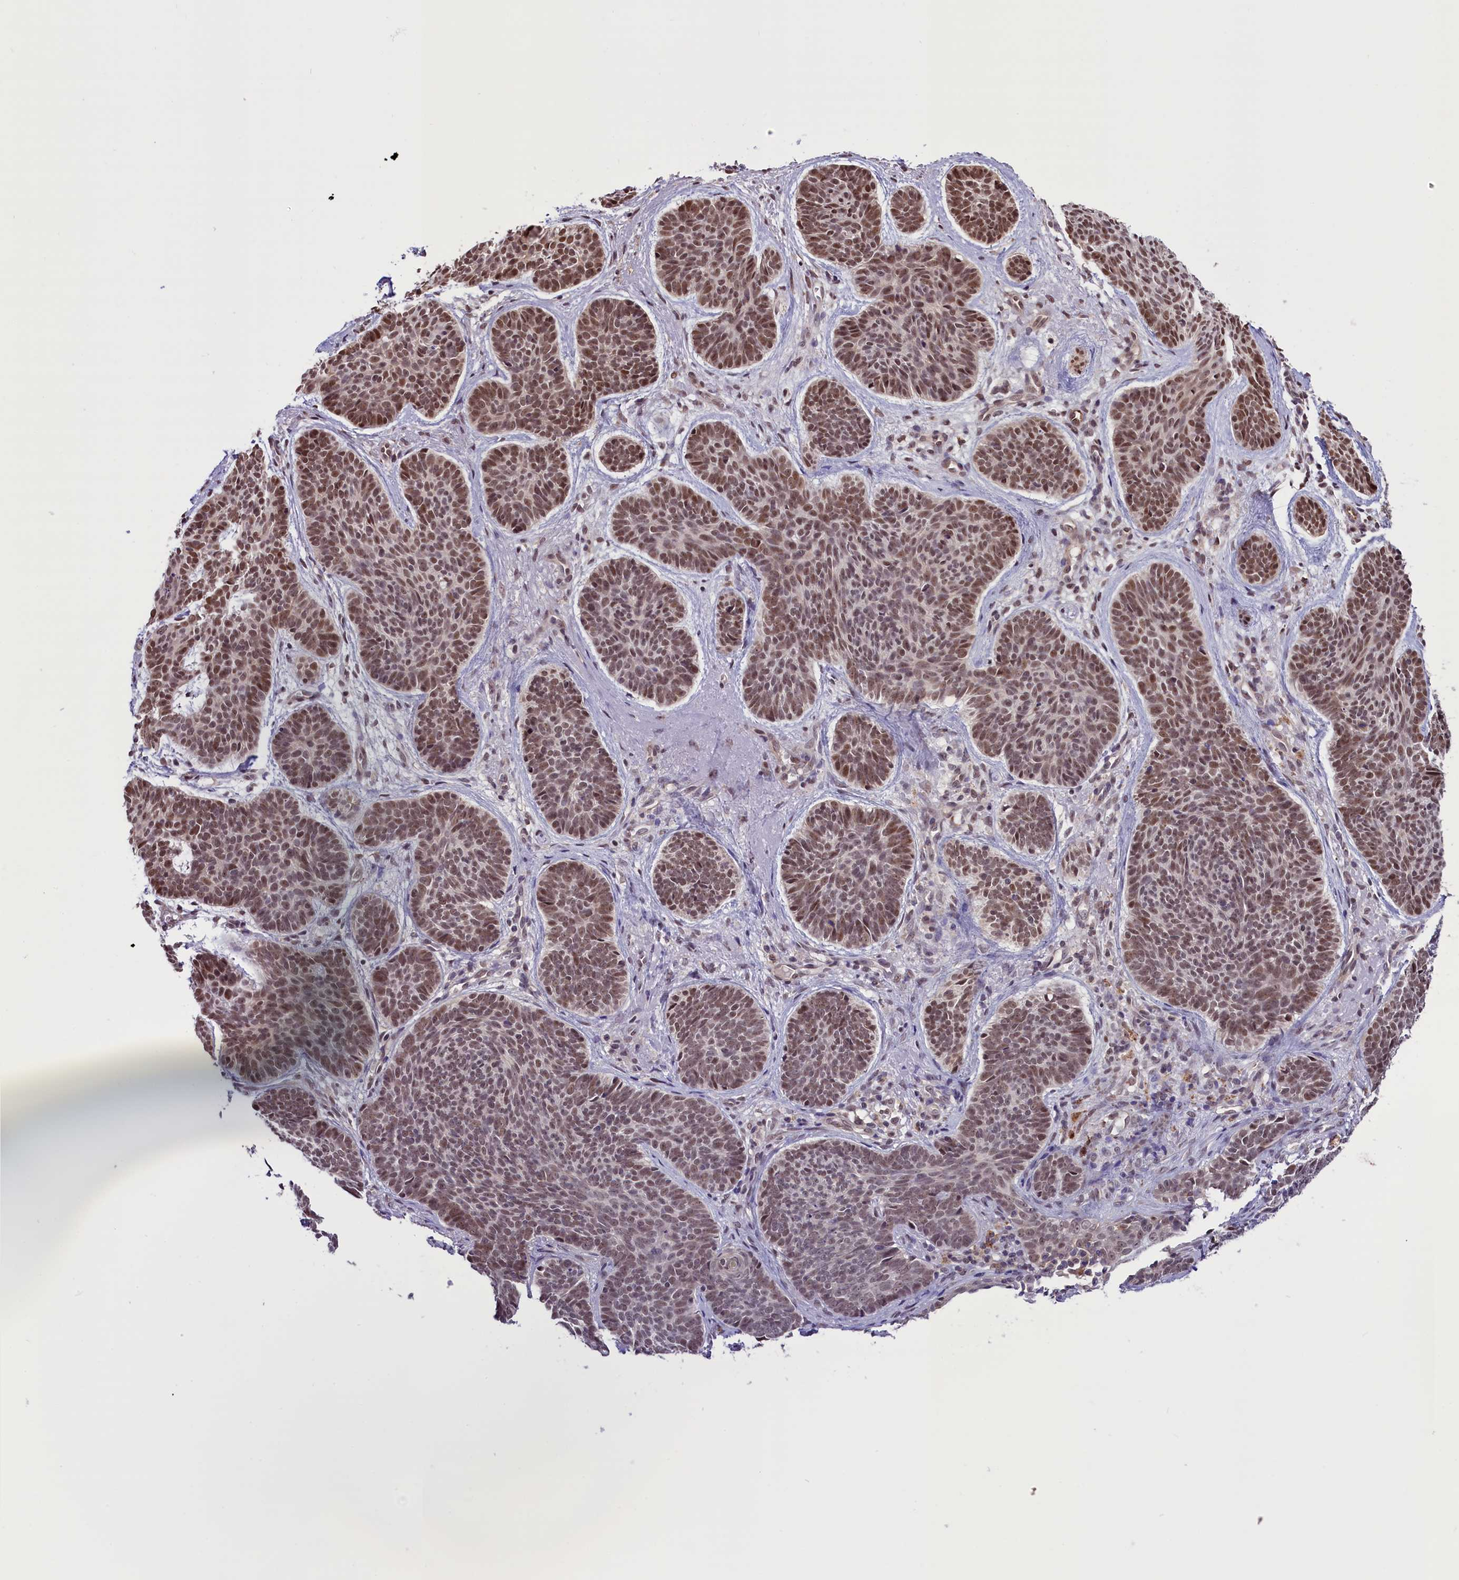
{"staining": {"intensity": "moderate", "quantity": ">75%", "location": "nuclear"}, "tissue": "skin cancer", "cell_type": "Tumor cells", "image_type": "cancer", "snomed": [{"axis": "morphology", "description": "Basal cell carcinoma"}, {"axis": "topography", "description": "Skin"}], "caption": "Moderate nuclear protein positivity is identified in about >75% of tumor cells in skin cancer.", "gene": "MRPL54", "patient": {"sex": "female", "age": 74}}